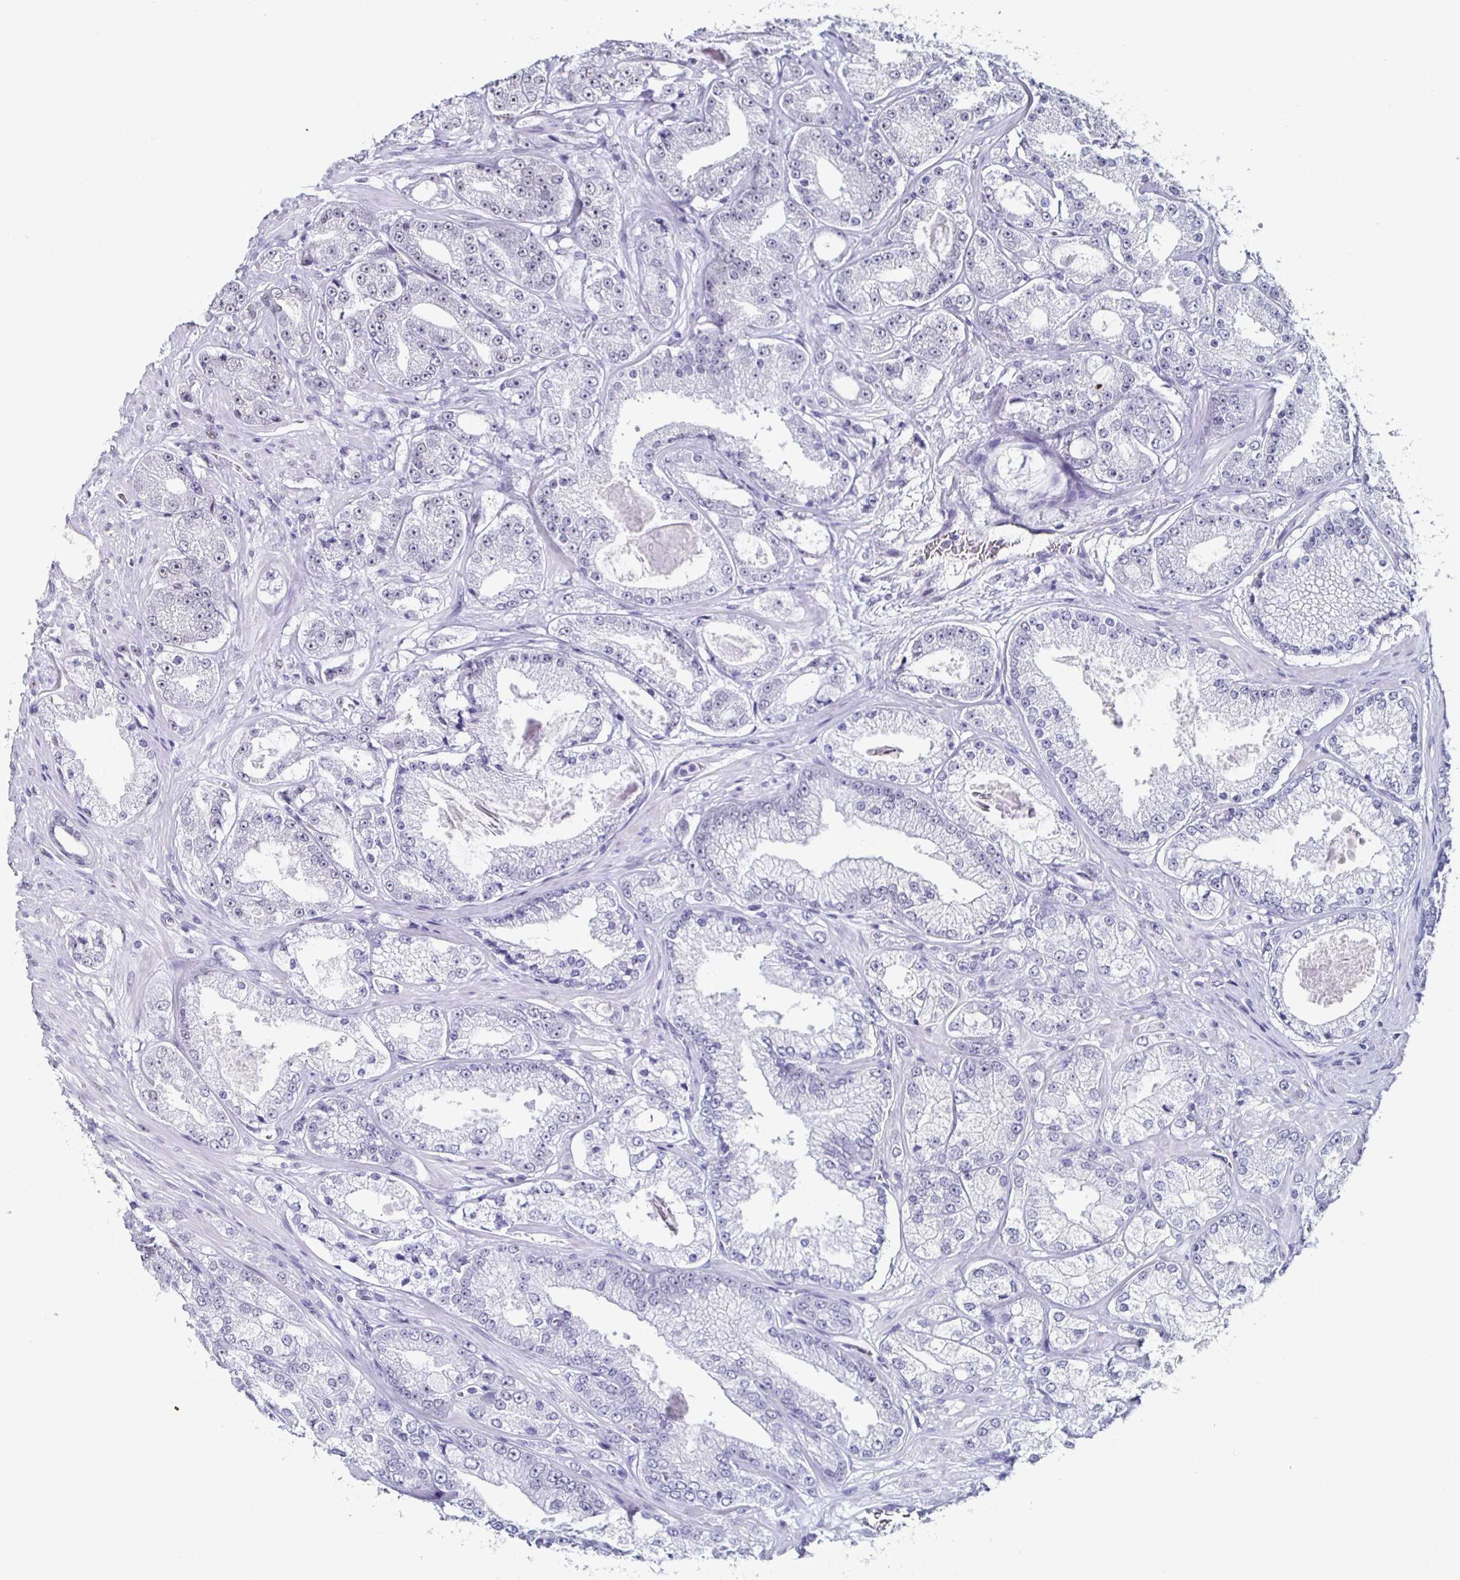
{"staining": {"intensity": "negative", "quantity": "none", "location": "none"}, "tissue": "prostate cancer", "cell_type": "Tumor cells", "image_type": "cancer", "snomed": [{"axis": "morphology", "description": "Normal tissue, NOS"}, {"axis": "morphology", "description": "Adenocarcinoma, High grade"}, {"axis": "topography", "description": "Prostate"}, {"axis": "topography", "description": "Peripheral nerve tissue"}], "caption": "DAB immunohistochemical staining of human prostate adenocarcinoma (high-grade) shows no significant staining in tumor cells.", "gene": "DDX39B", "patient": {"sex": "male", "age": 68}}